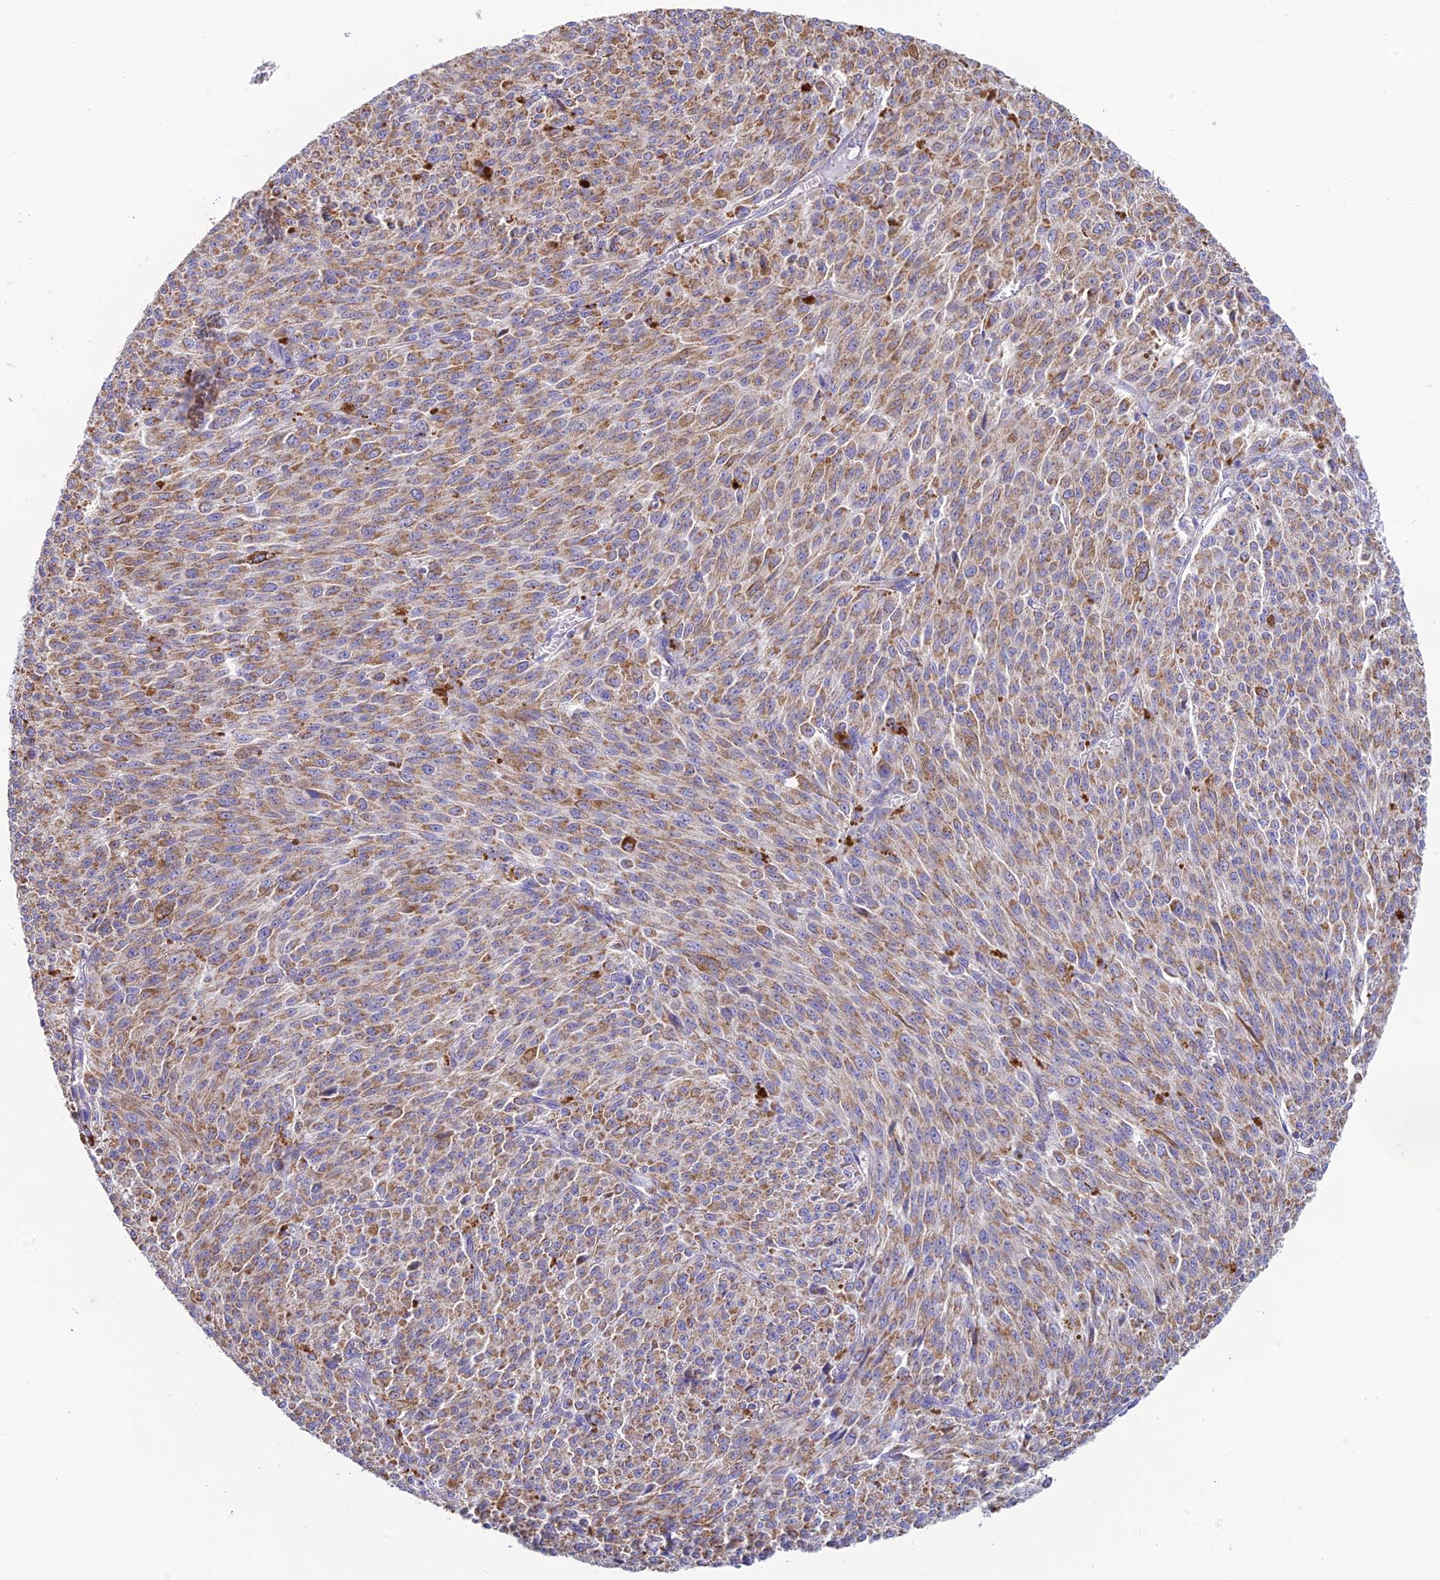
{"staining": {"intensity": "moderate", "quantity": ">75%", "location": "cytoplasmic/membranous"}, "tissue": "melanoma", "cell_type": "Tumor cells", "image_type": "cancer", "snomed": [{"axis": "morphology", "description": "Malignant melanoma, NOS"}, {"axis": "topography", "description": "Skin"}], "caption": "The micrograph exhibits immunohistochemical staining of melanoma. There is moderate cytoplasmic/membranous staining is appreciated in about >75% of tumor cells. Immunohistochemistry stains the protein of interest in brown and the nuclei are stained blue.", "gene": "ZNF181", "patient": {"sex": "female", "age": 52}}